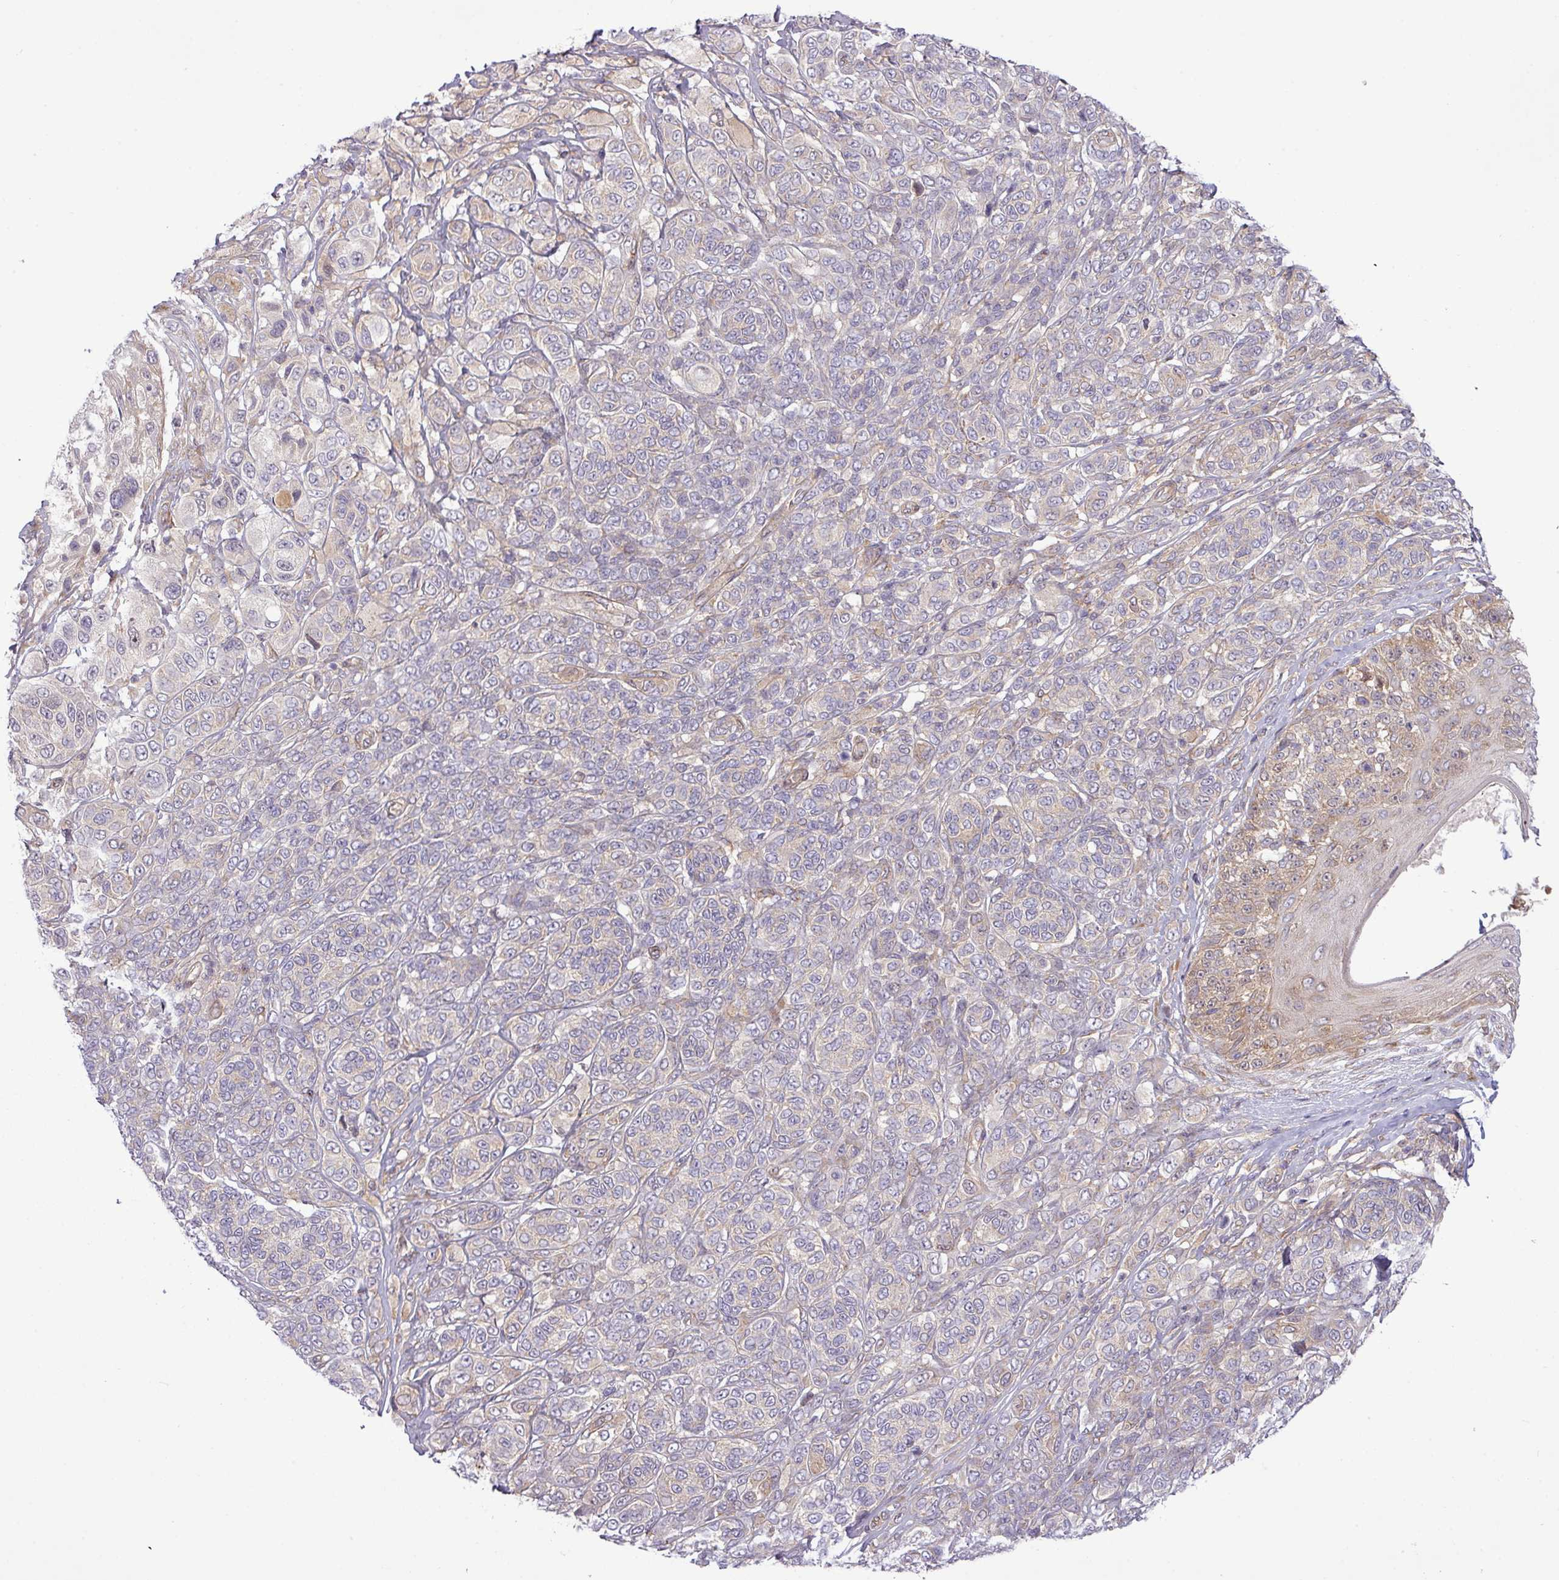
{"staining": {"intensity": "negative", "quantity": "none", "location": "none"}, "tissue": "melanoma", "cell_type": "Tumor cells", "image_type": "cancer", "snomed": [{"axis": "morphology", "description": "Malignant melanoma, NOS"}, {"axis": "topography", "description": "Skin"}], "caption": "Immunohistochemical staining of melanoma demonstrates no significant staining in tumor cells.", "gene": "FAM222B", "patient": {"sex": "male", "age": 42}}